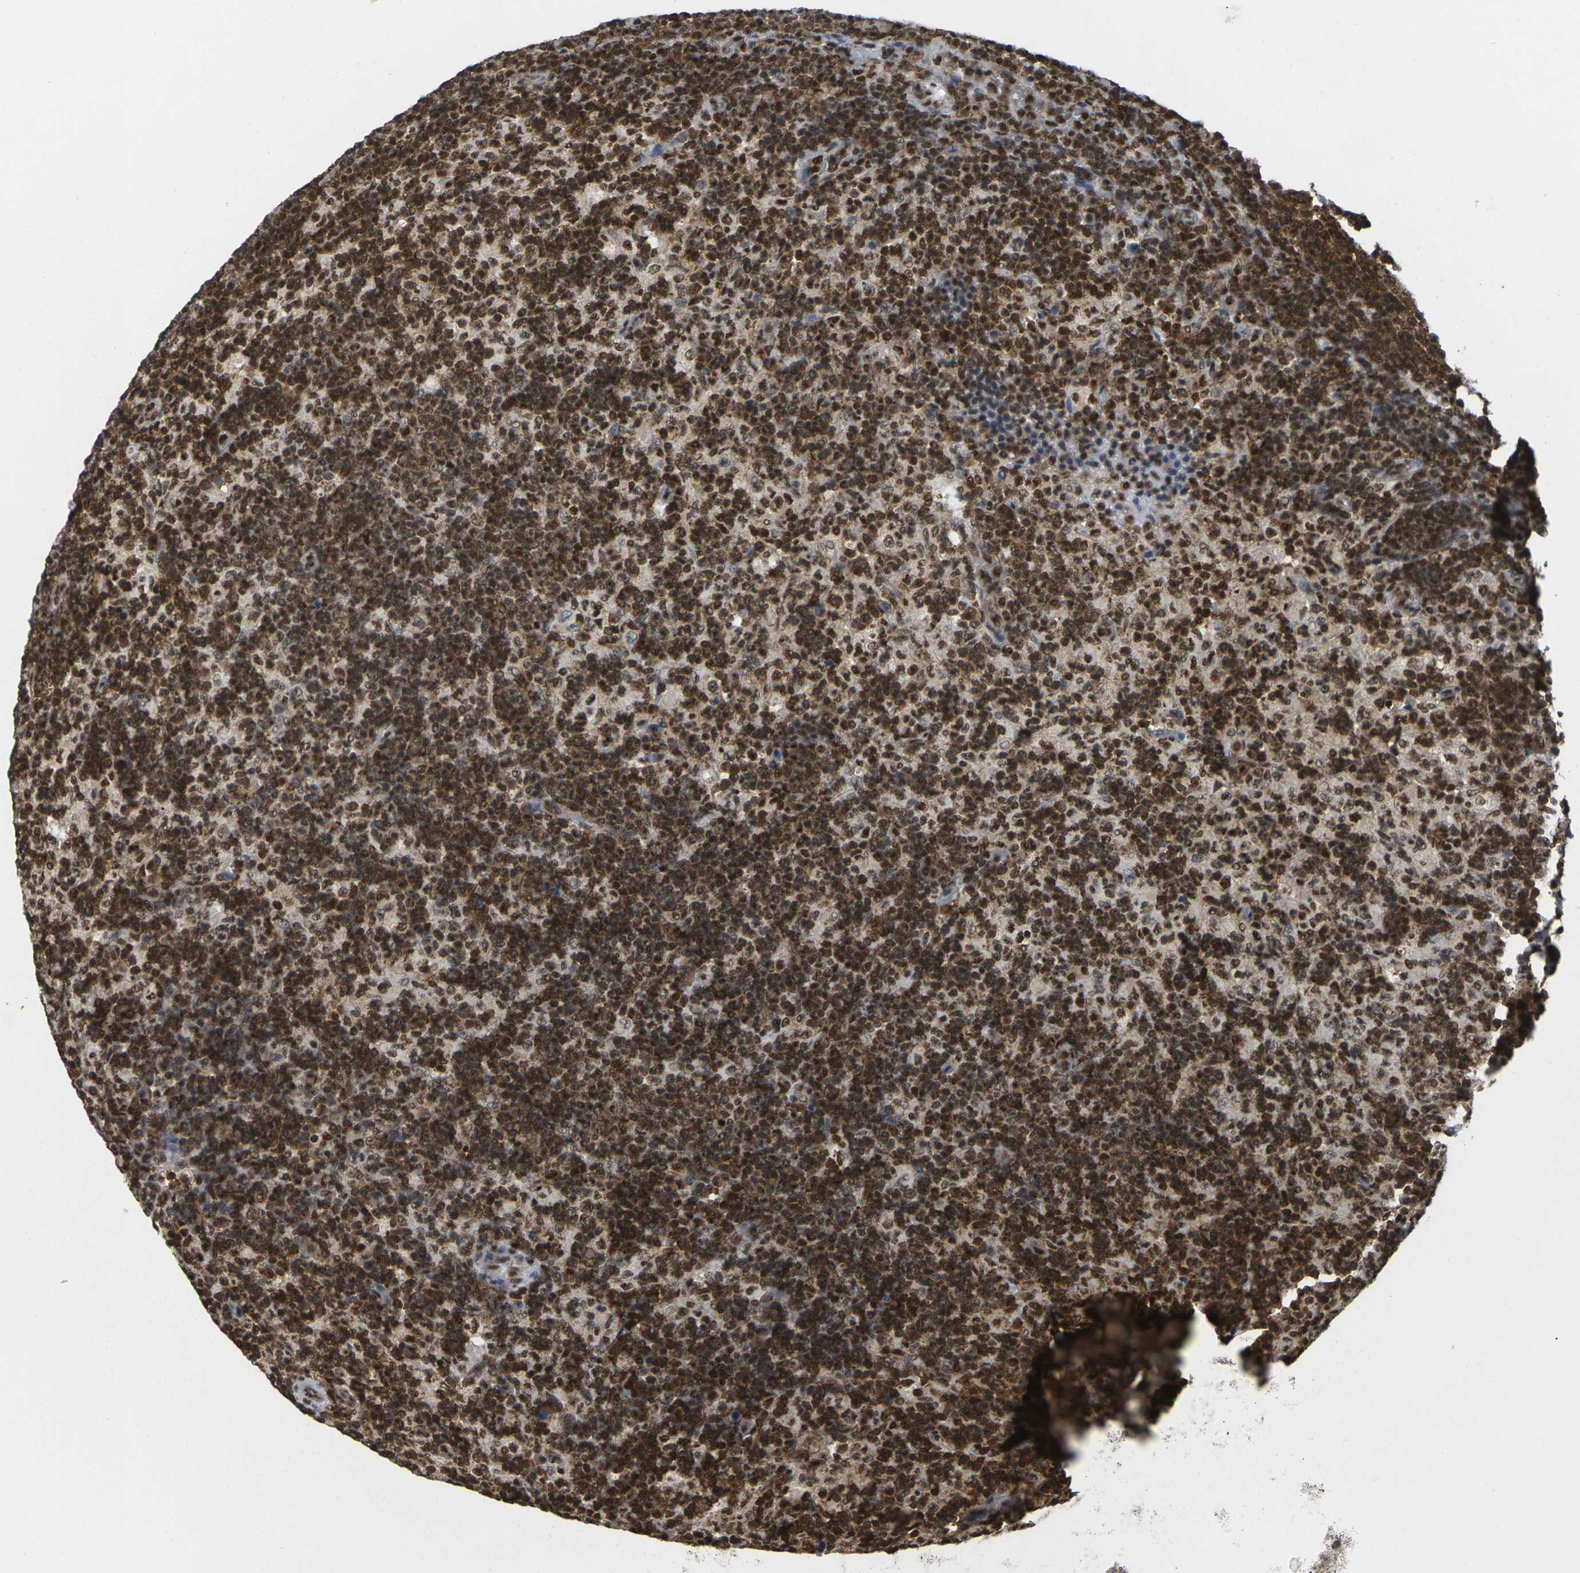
{"staining": {"intensity": "strong", "quantity": ">75%", "location": "cytoplasmic/membranous,nuclear"}, "tissue": "lymph node", "cell_type": "Germinal center cells", "image_type": "normal", "snomed": [{"axis": "morphology", "description": "Normal tissue, NOS"}, {"axis": "morphology", "description": "Inflammation, NOS"}, {"axis": "topography", "description": "Lymph node"}], "caption": "Immunohistochemistry (IHC) of unremarkable lymph node displays high levels of strong cytoplasmic/membranous,nuclear positivity in approximately >75% of germinal center cells. Immunohistochemistry (IHC) stains the protein in brown and the nuclei are stained blue.", "gene": "MAGOH", "patient": {"sex": "male", "age": 55}}